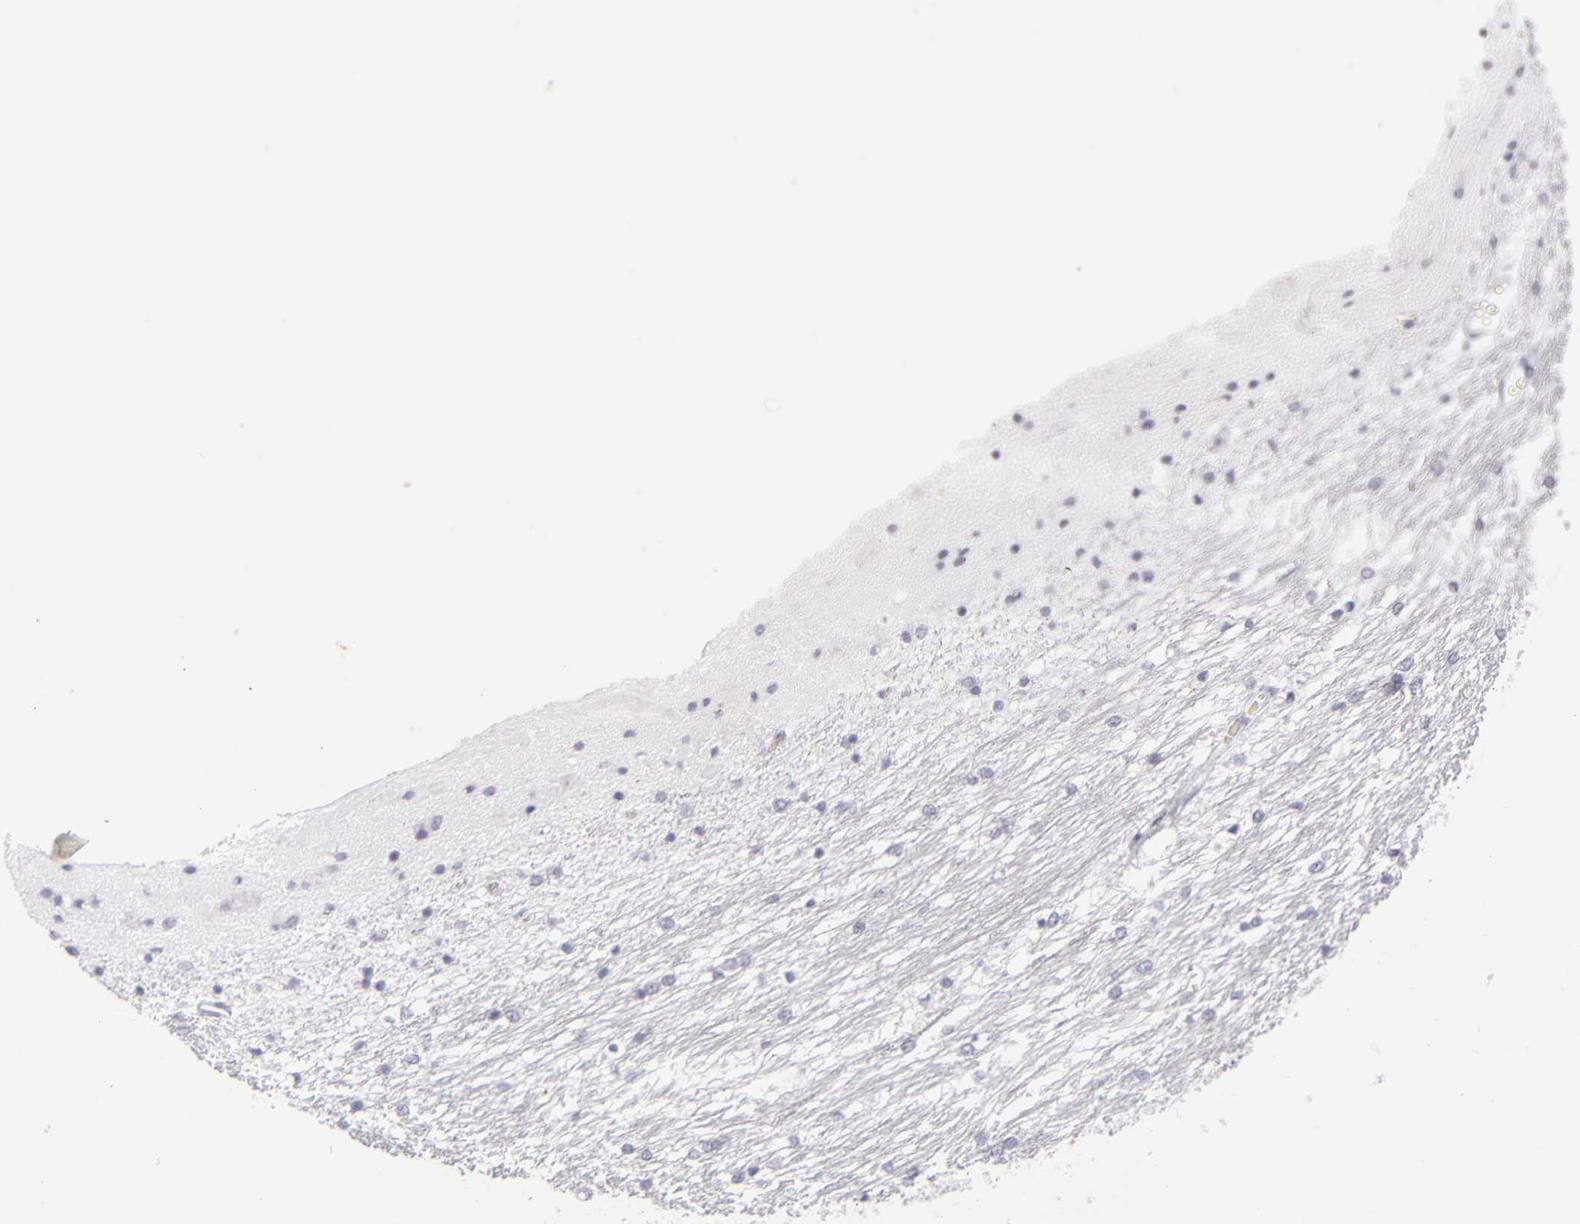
{"staining": {"intensity": "negative", "quantity": "none", "location": "none"}, "tissue": "caudate", "cell_type": "Glial cells", "image_type": "normal", "snomed": [{"axis": "morphology", "description": "Normal tissue, NOS"}, {"axis": "topography", "description": "Lateral ventricle wall"}], "caption": "This is an immunohistochemistry histopathology image of normal caudate. There is no positivity in glial cells.", "gene": "KRT1", "patient": {"sex": "female", "age": 19}}